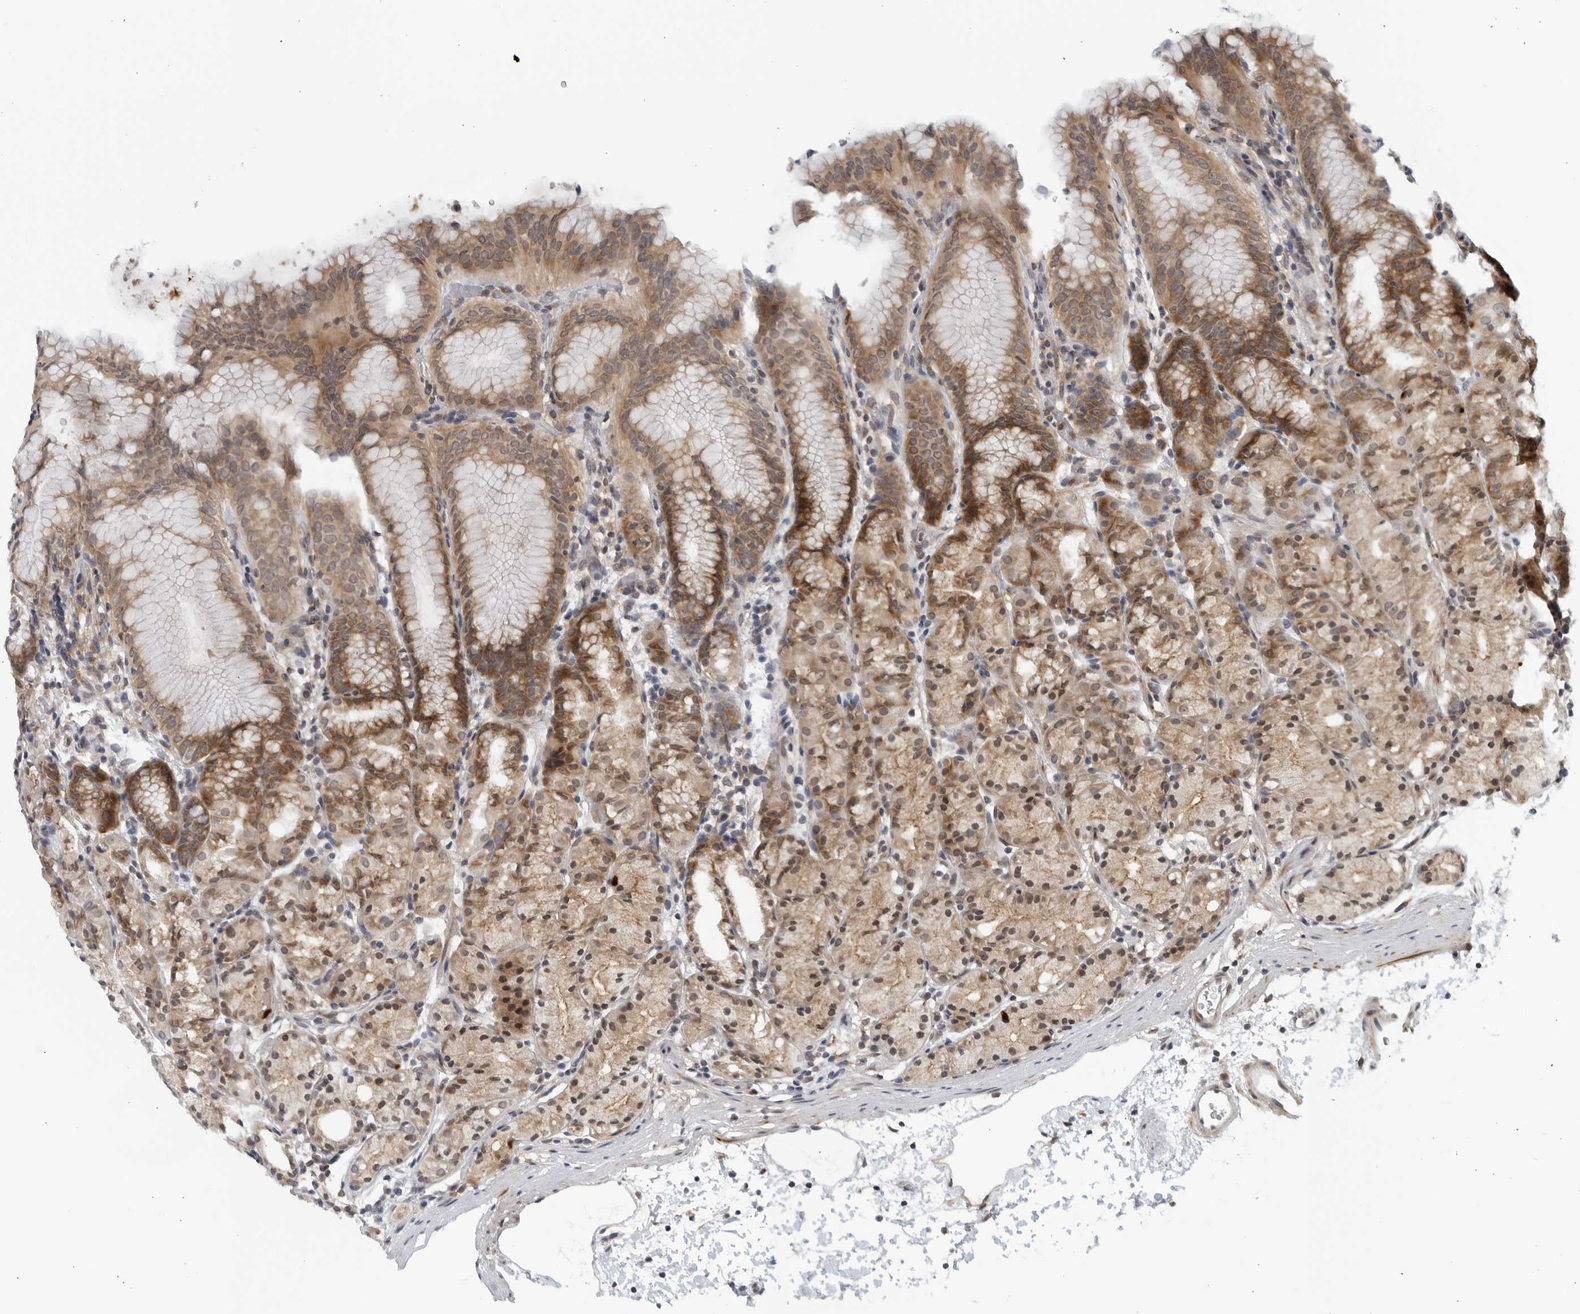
{"staining": {"intensity": "moderate", "quantity": "25%-75%", "location": "cytoplasmic/membranous"}, "tissue": "stomach", "cell_type": "Glandular cells", "image_type": "normal", "snomed": [{"axis": "morphology", "description": "Normal tissue, NOS"}, {"axis": "topography", "description": "Stomach, upper"}], "caption": "This photomicrograph displays immunohistochemistry (IHC) staining of unremarkable human stomach, with medium moderate cytoplasmic/membranous positivity in approximately 25%-75% of glandular cells.", "gene": "RC3H1", "patient": {"sex": "male", "age": 48}}